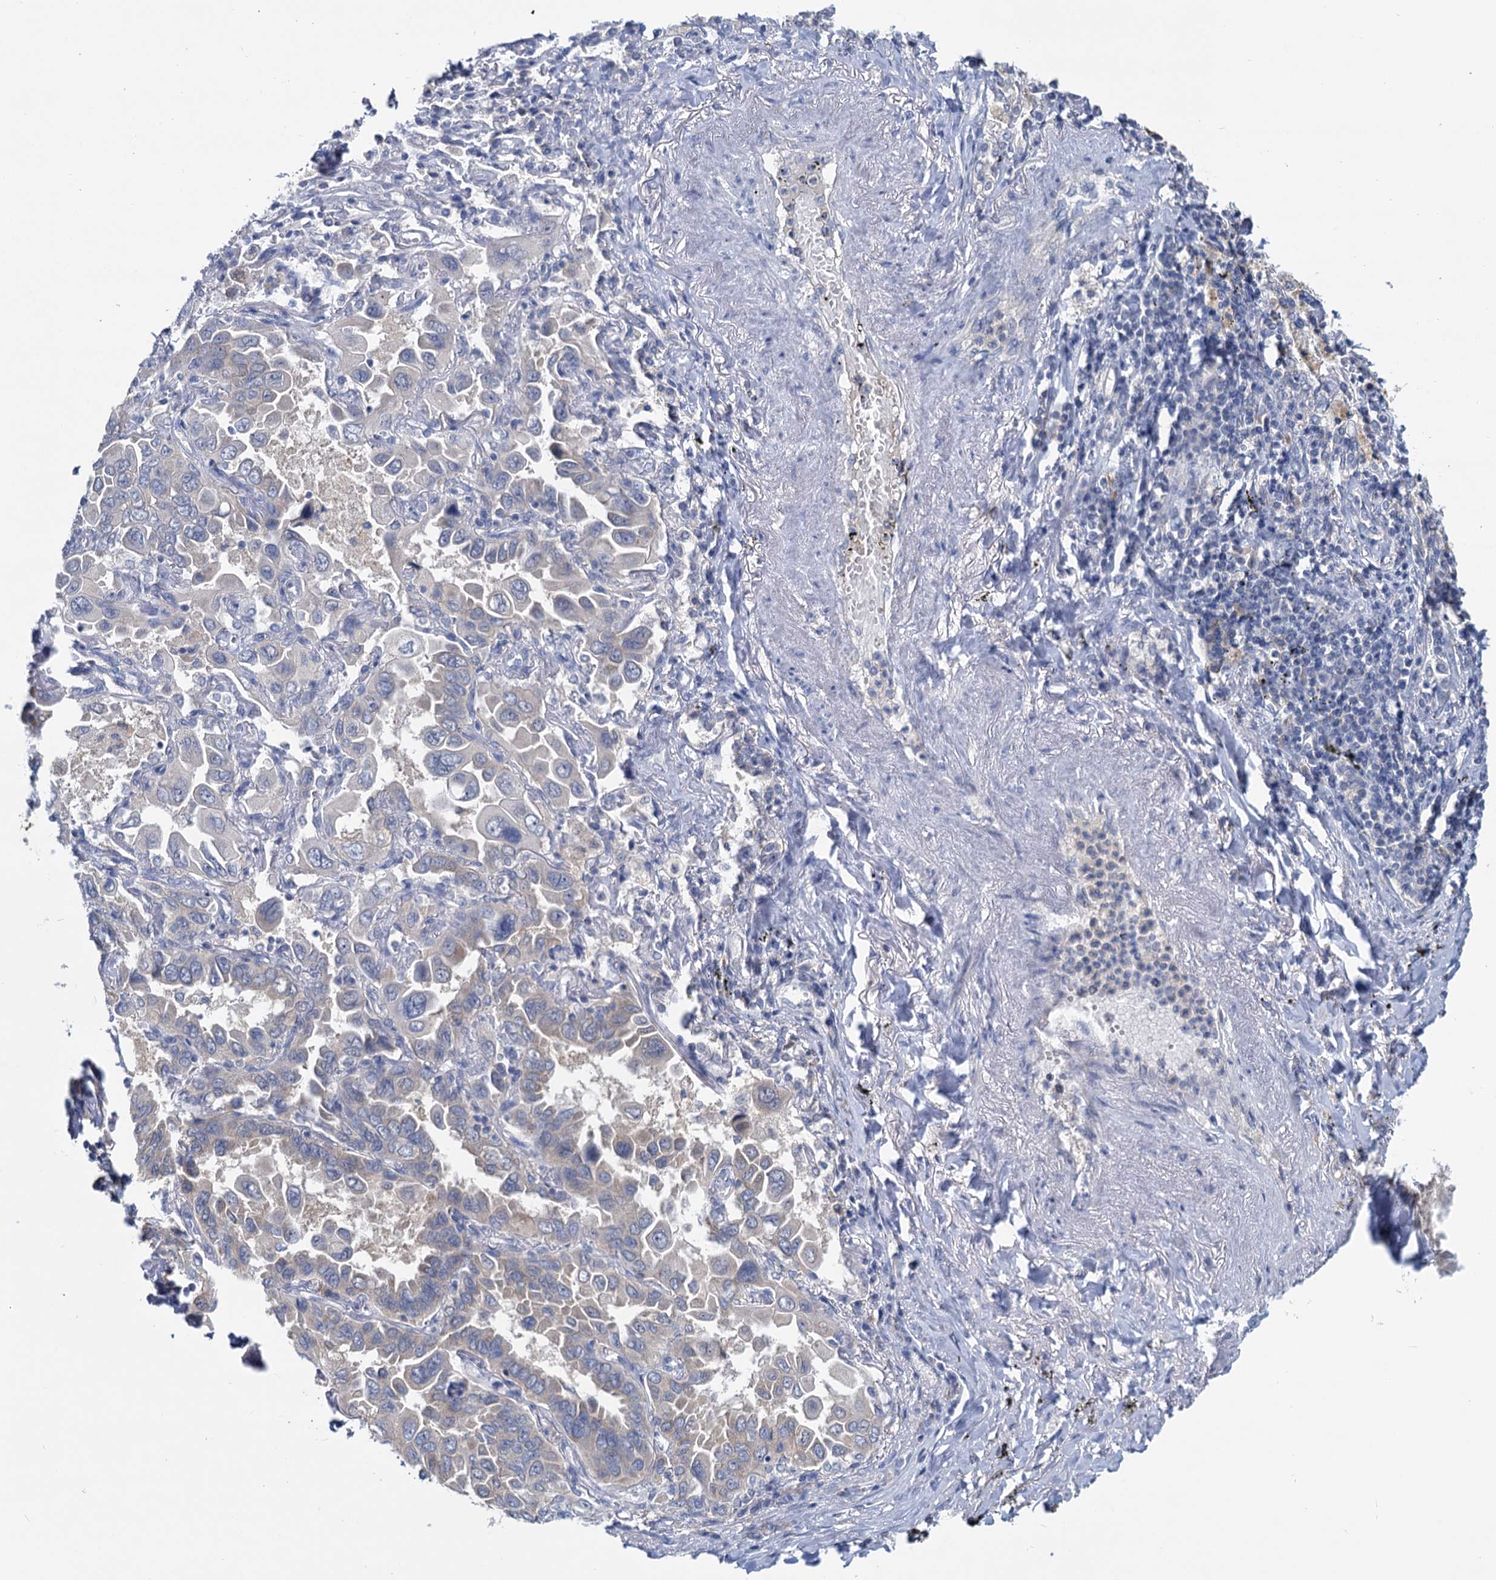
{"staining": {"intensity": "negative", "quantity": "none", "location": "none"}, "tissue": "lung cancer", "cell_type": "Tumor cells", "image_type": "cancer", "snomed": [{"axis": "morphology", "description": "Adenocarcinoma, NOS"}, {"axis": "topography", "description": "Lung"}], "caption": "This is an immunohistochemistry (IHC) micrograph of human lung adenocarcinoma. There is no positivity in tumor cells.", "gene": "ANKRD42", "patient": {"sex": "male", "age": 64}}